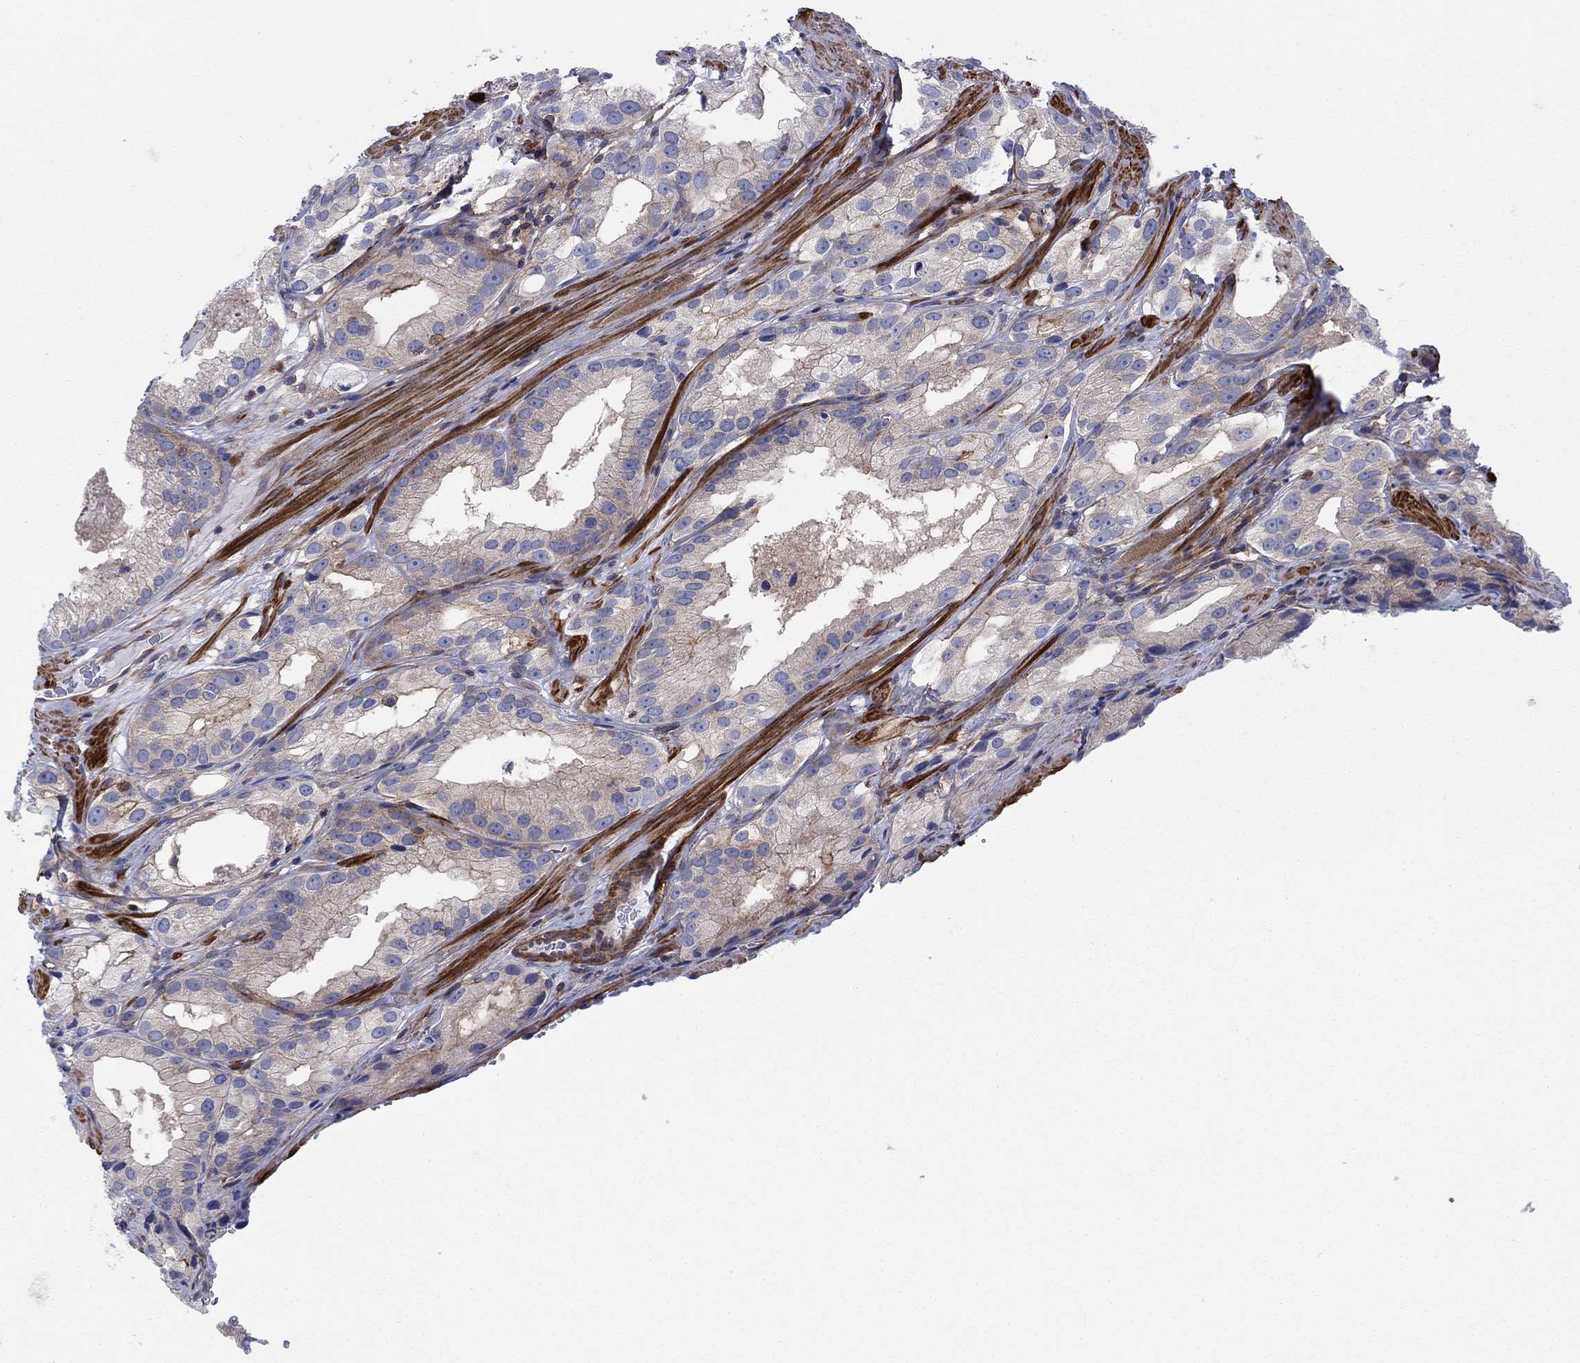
{"staining": {"intensity": "strong", "quantity": "<25%", "location": "cytoplasmic/membranous"}, "tissue": "prostate cancer", "cell_type": "Tumor cells", "image_type": "cancer", "snomed": [{"axis": "morphology", "description": "Adenocarcinoma, High grade"}, {"axis": "topography", "description": "Prostate and seminal vesicle, NOS"}], "caption": "A brown stain highlights strong cytoplasmic/membranous expression of a protein in prostate high-grade adenocarcinoma tumor cells.", "gene": "PAG1", "patient": {"sex": "male", "age": 62}}